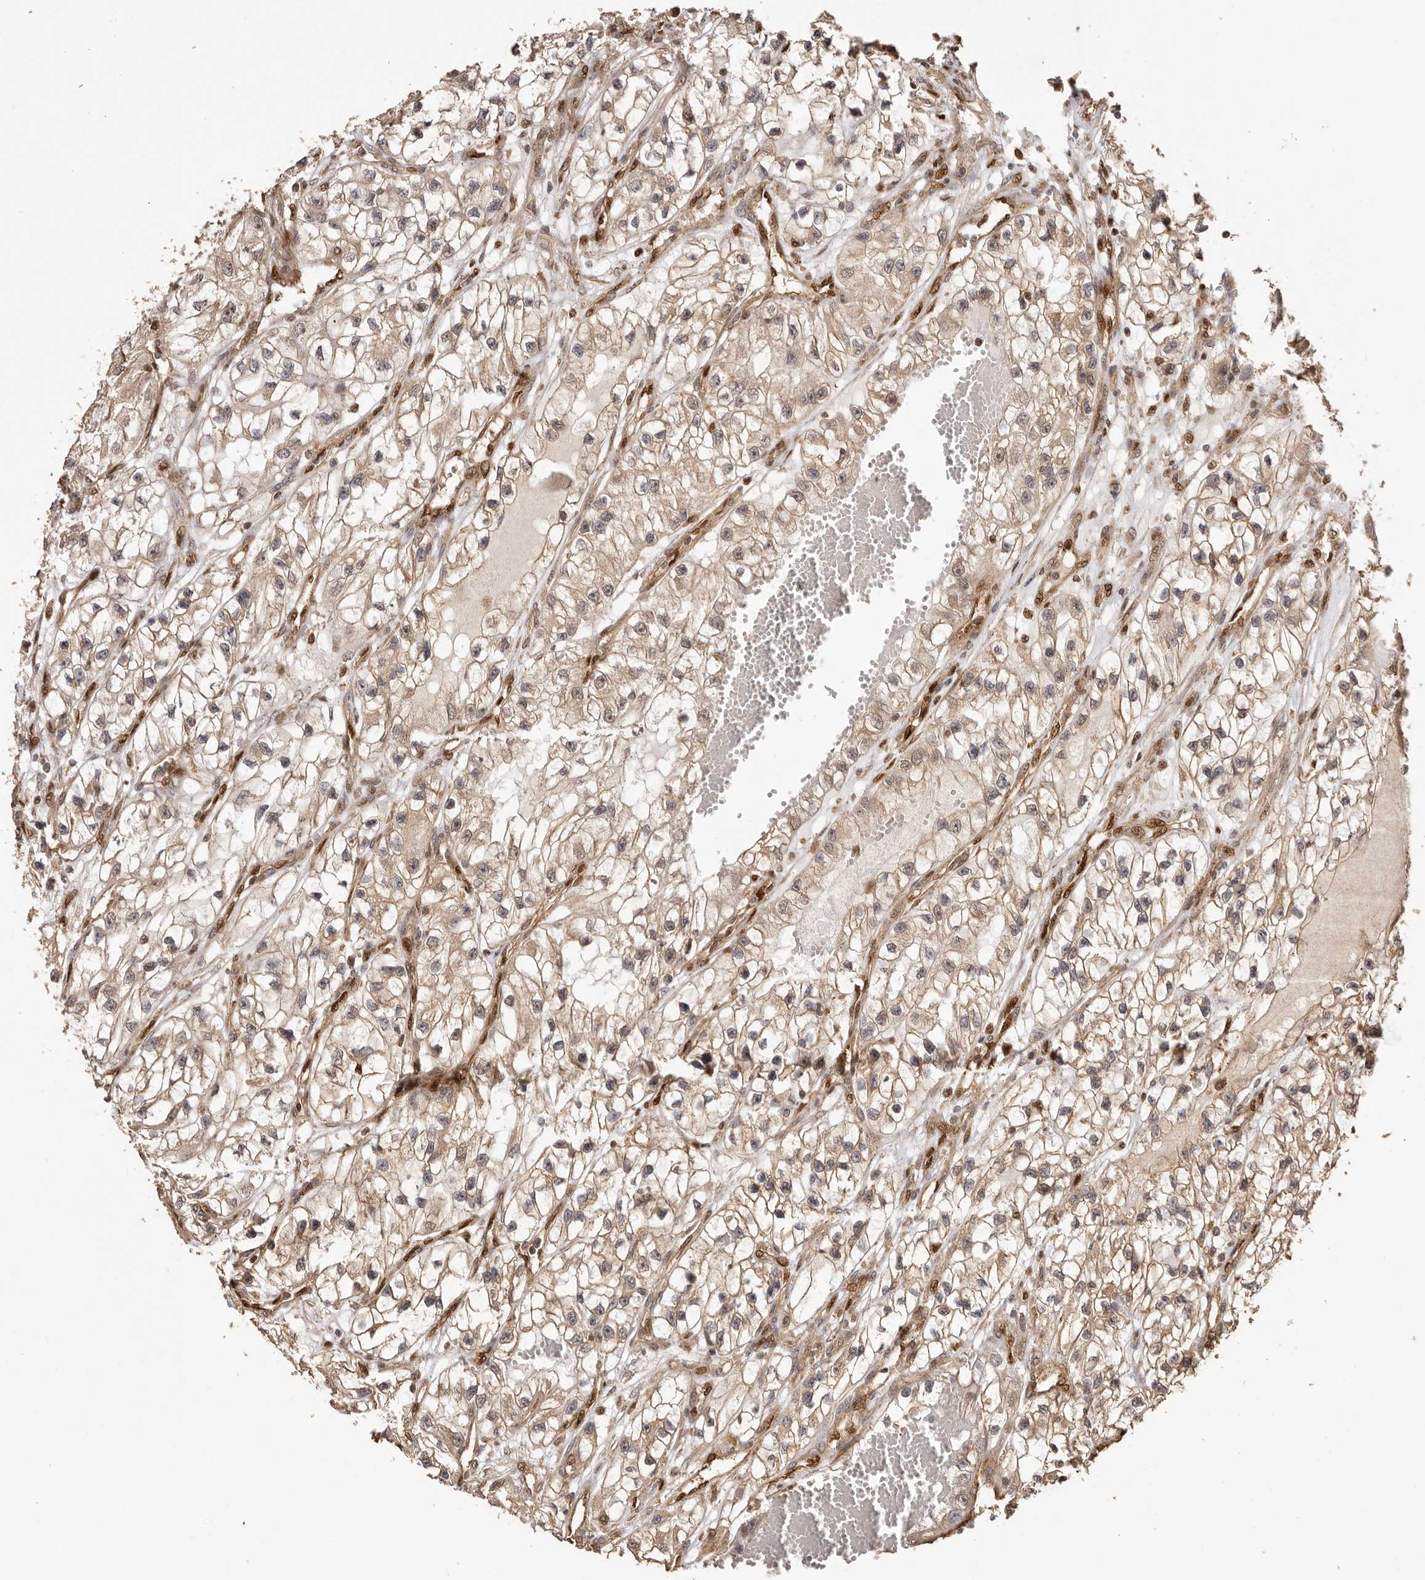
{"staining": {"intensity": "weak", "quantity": ">75%", "location": "cytoplasmic/membranous"}, "tissue": "renal cancer", "cell_type": "Tumor cells", "image_type": "cancer", "snomed": [{"axis": "morphology", "description": "Adenocarcinoma, NOS"}, {"axis": "topography", "description": "Kidney"}], "caption": "The micrograph exhibits immunohistochemical staining of renal cancer (adenocarcinoma). There is weak cytoplasmic/membranous positivity is identified in approximately >75% of tumor cells. (DAB (3,3'-diaminobenzidine) IHC with brightfield microscopy, high magnification).", "gene": "UBR2", "patient": {"sex": "female", "age": 57}}